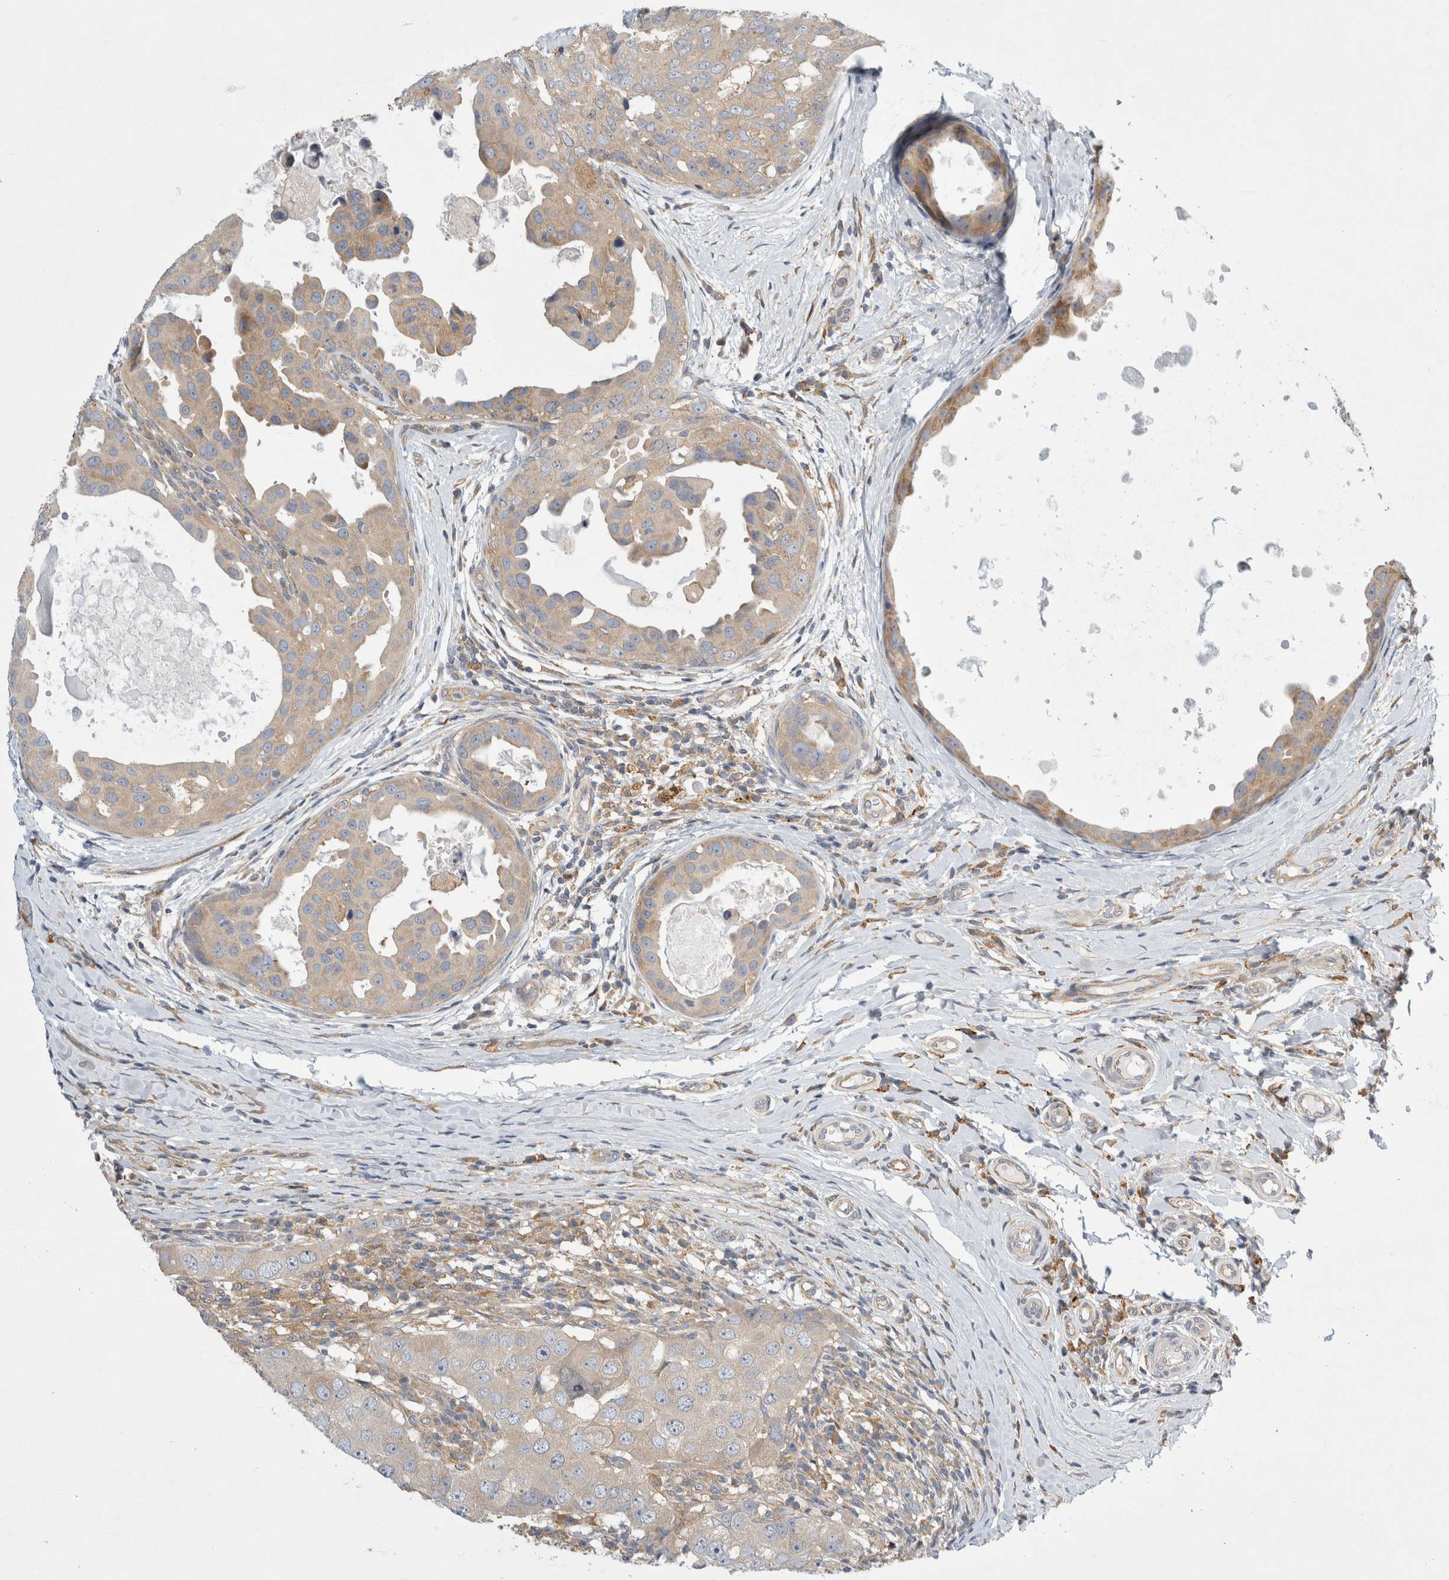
{"staining": {"intensity": "weak", "quantity": ">75%", "location": "cytoplasmic/membranous"}, "tissue": "breast cancer", "cell_type": "Tumor cells", "image_type": "cancer", "snomed": [{"axis": "morphology", "description": "Duct carcinoma"}, {"axis": "topography", "description": "Breast"}], "caption": "IHC staining of breast cancer (invasive ductal carcinoma), which displays low levels of weak cytoplasmic/membranous positivity in approximately >75% of tumor cells indicating weak cytoplasmic/membranous protein expression. The staining was performed using DAB (brown) for protein detection and nuclei were counterstained in hematoxylin (blue).", "gene": "CDCA7L", "patient": {"sex": "female", "age": 27}}